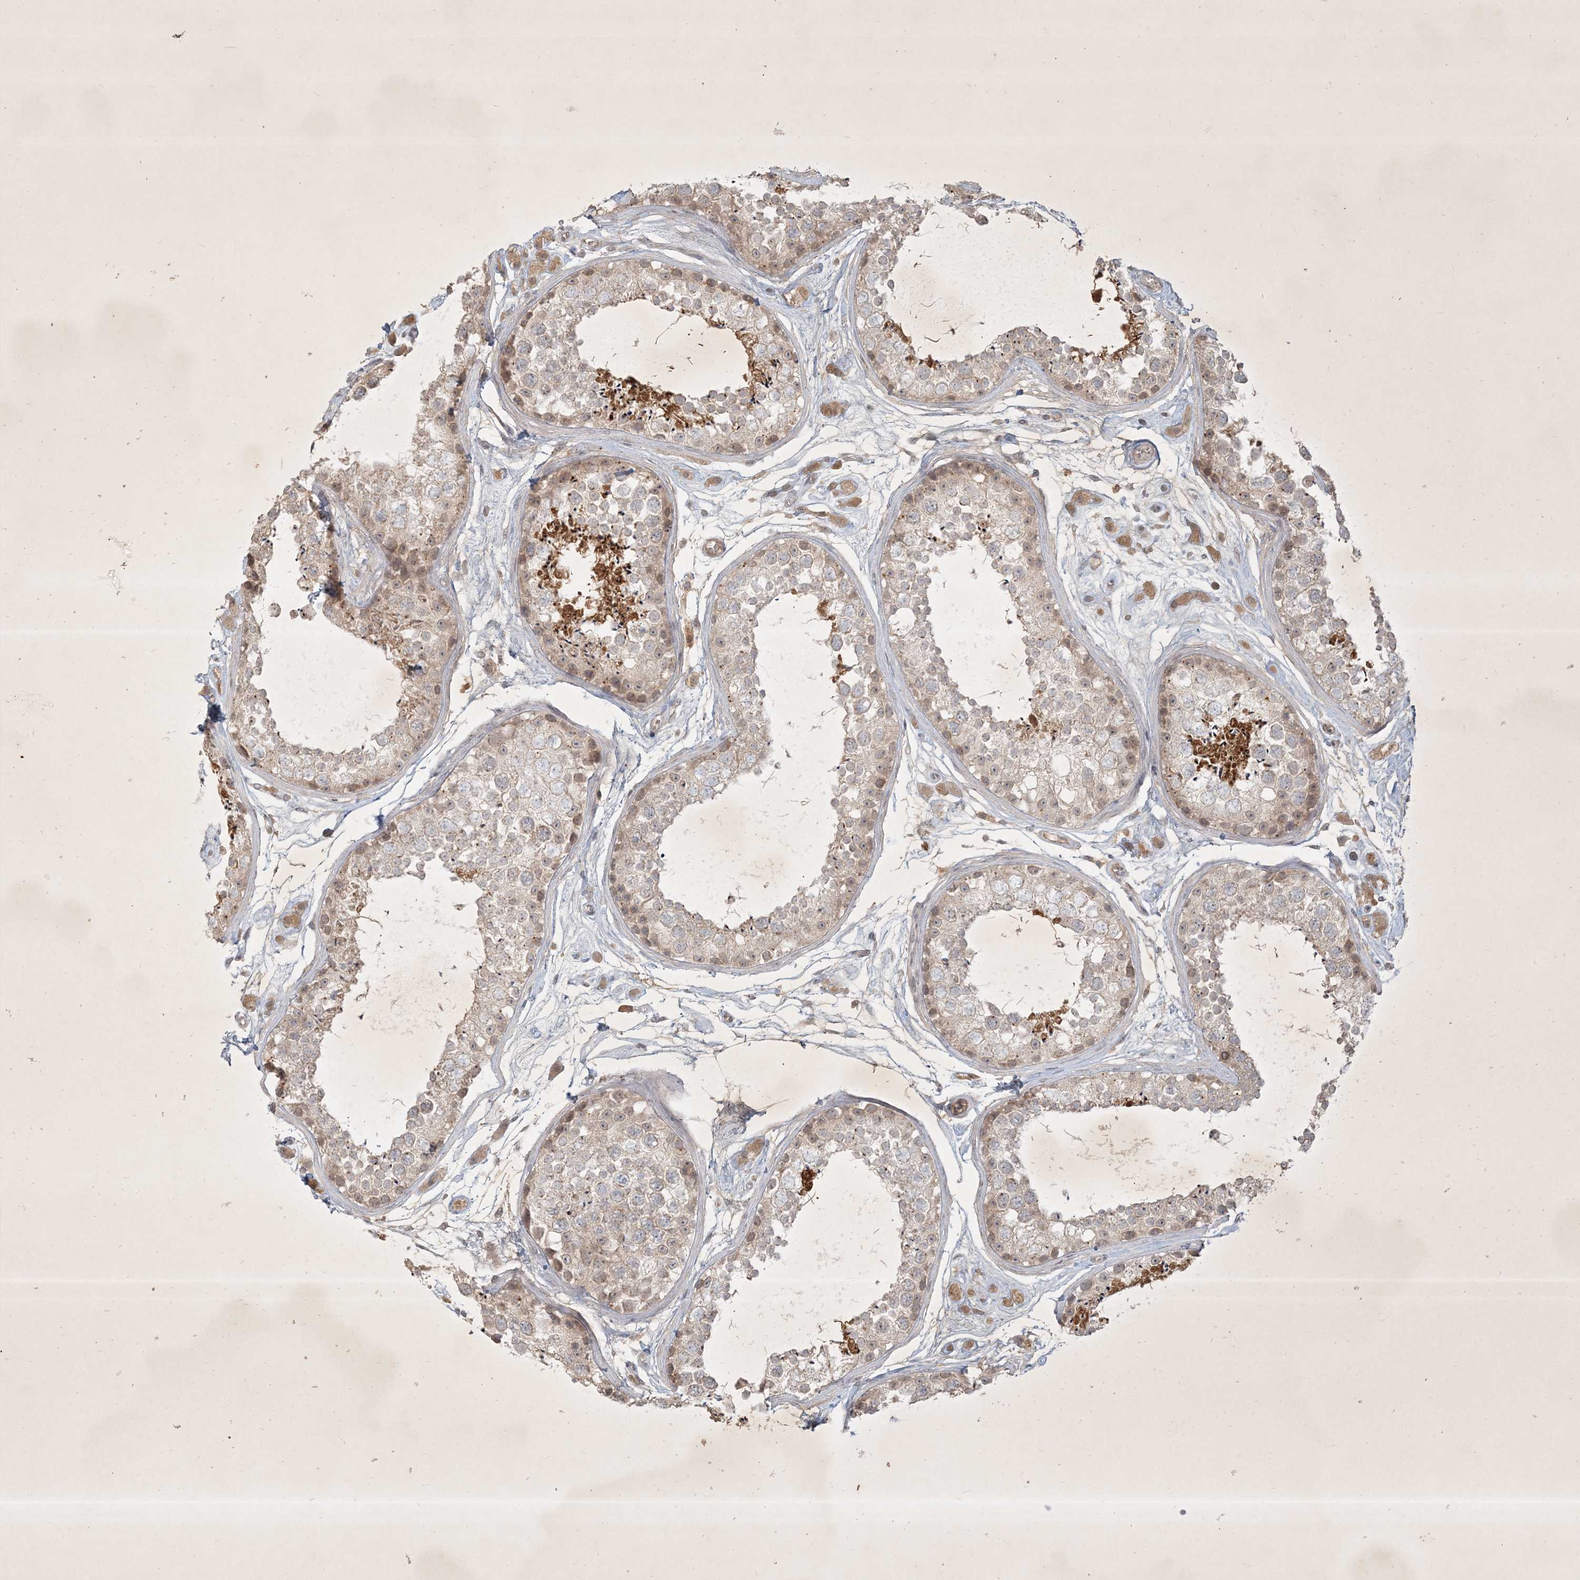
{"staining": {"intensity": "moderate", "quantity": "<25%", "location": "cytoplasmic/membranous"}, "tissue": "testis", "cell_type": "Cells in seminiferous ducts", "image_type": "normal", "snomed": [{"axis": "morphology", "description": "Normal tissue, NOS"}, {"axis": "topography", "description": "Testis"}], "caption": "An immunohistochemistry image of normal tissue is shown. Protein staining in brown labels moderate cytoplasmic/membranous positivity in testis within cells in seminiferous ducts. (Brightfield microscopy of DAB IHC at high magnification).", "gene": "BOD1L2", "patient": {"sex": "male", "age": 25}}